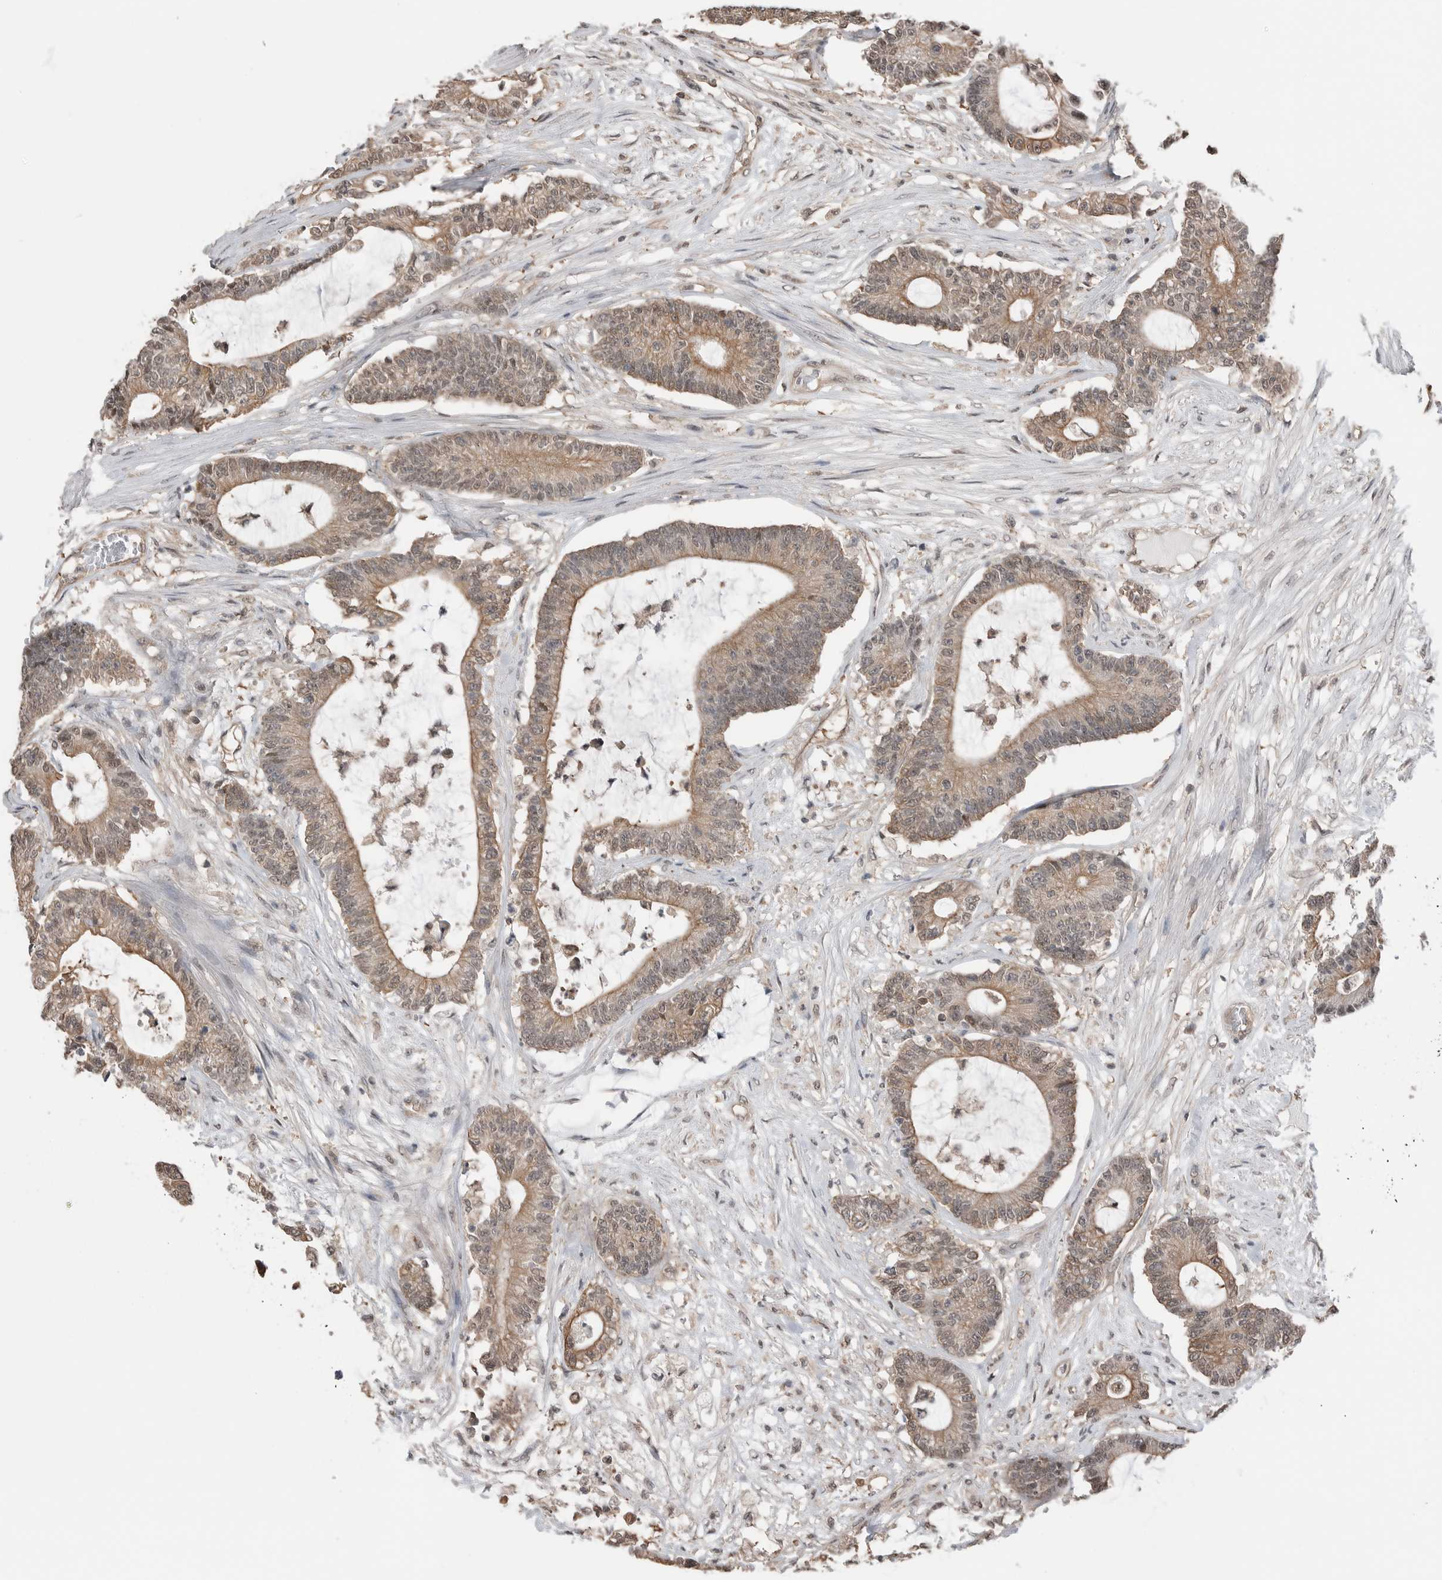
{"staining": {"intensity": "weak", "quantity": ">75%", "location": "cytoplasmic/membranous,nuclear"}, "tissue": "colorectal cancer", "cell_type": "Tumor cells", "image_type": "cancer", "snomed": [{"axis": "morphology", "description": "Adenocarcinoma, NOS"}, {"axis": "topography", "description": "Colon"}], "caption": "Immunohistochemistry (IHC) photomicrograph of neoplastic tissue: human adenocarcinoma (colorectal) stained using immunohistochemistry reveals low levels of weak protein expression localized specifically in the cytoplasmic/membranous and nuclear of tumor cells, appearing as a cytoplasmic/membranous and nuclear brown color.", "gene": "PEAK1", "patient": {"sex": "female", "age": 84}}